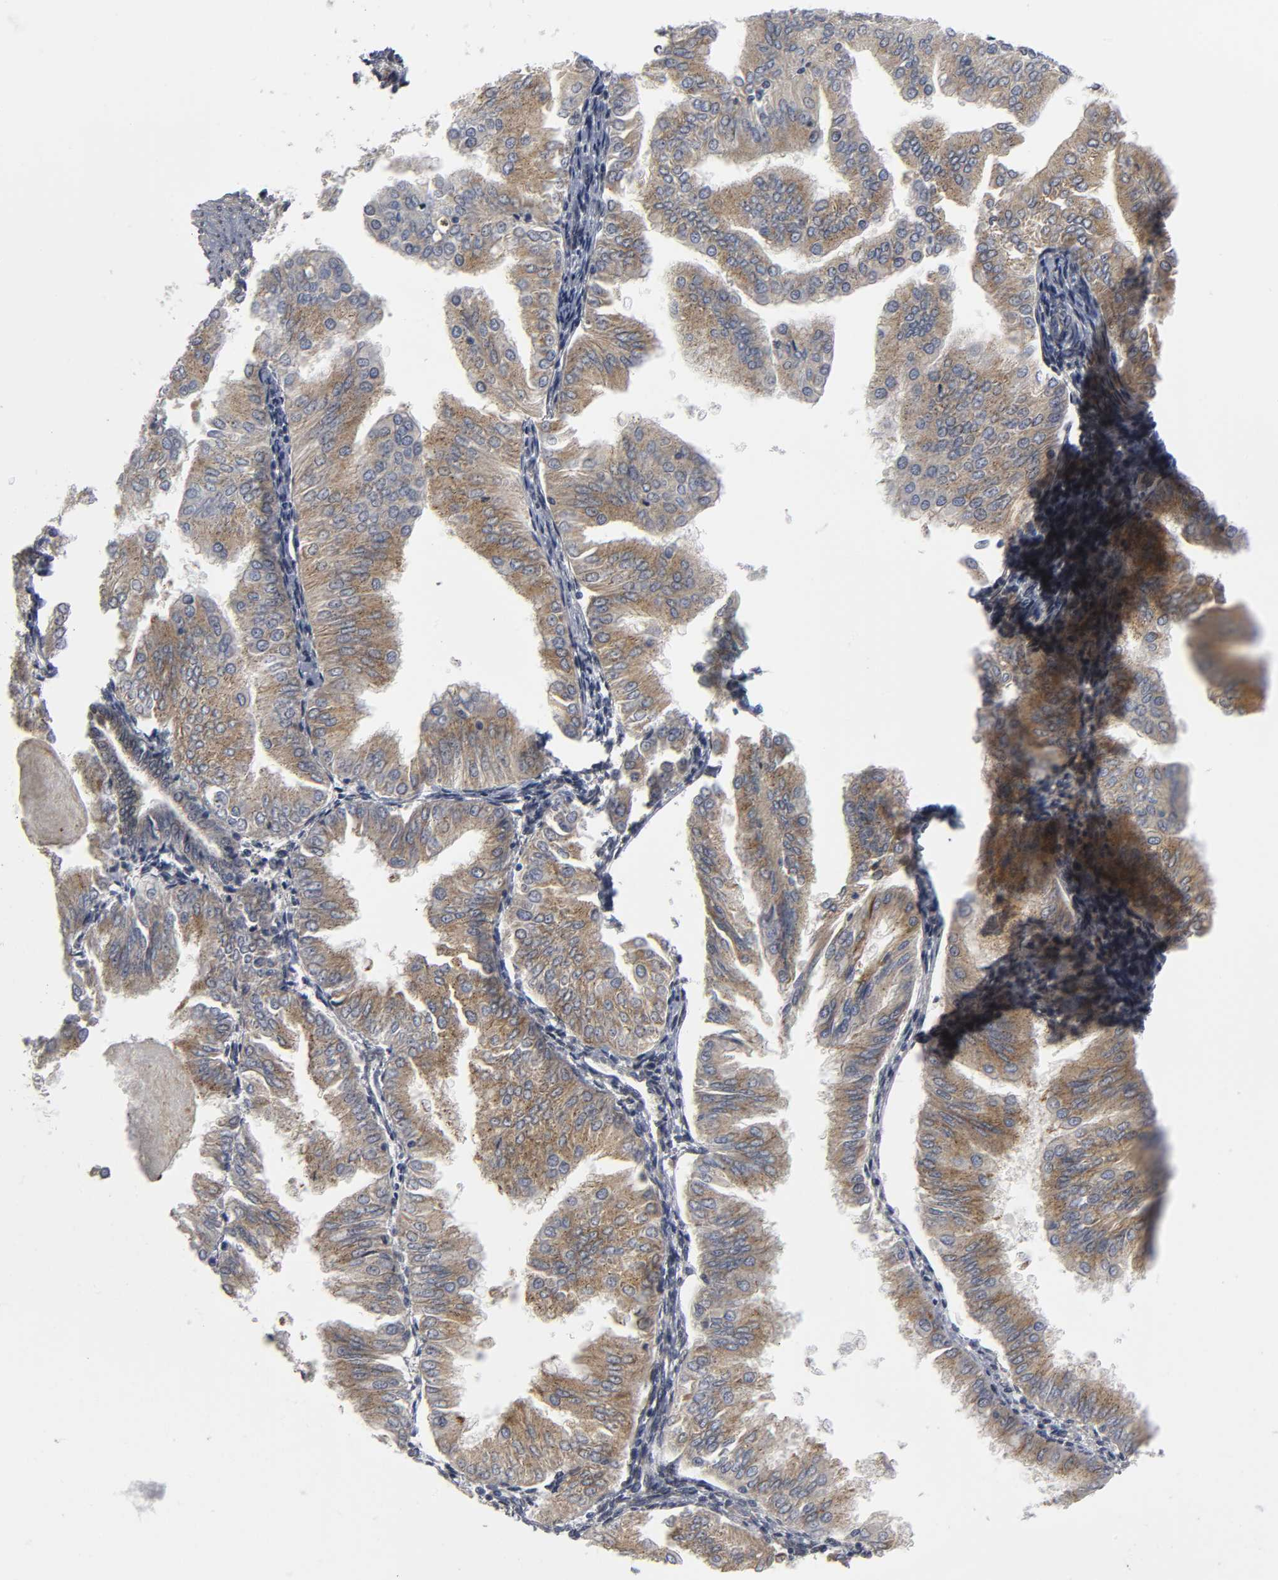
{"staining": {"intensity": "weak", "quantity": "25%-75%", "location": "cytoplasmic/membranous"}, "tissue": "endometrial cancer", "cell_type": "Tumor cells", "image_type": "cancer", "snomed": [{"axis": "morphology", "description": "Adenocarcinoma, NOS"}, {"axis": "topography", "description": "Endometrium"}], "caption": "Immunohistochemistry of adenocarcinoma (endometrial) shows low levels of weak cytoplasmic/membranous staining in approximately 25%-75% of tumor cells.", "gene": "ASB6", "patient": {"sex": "female", "age": 53}}